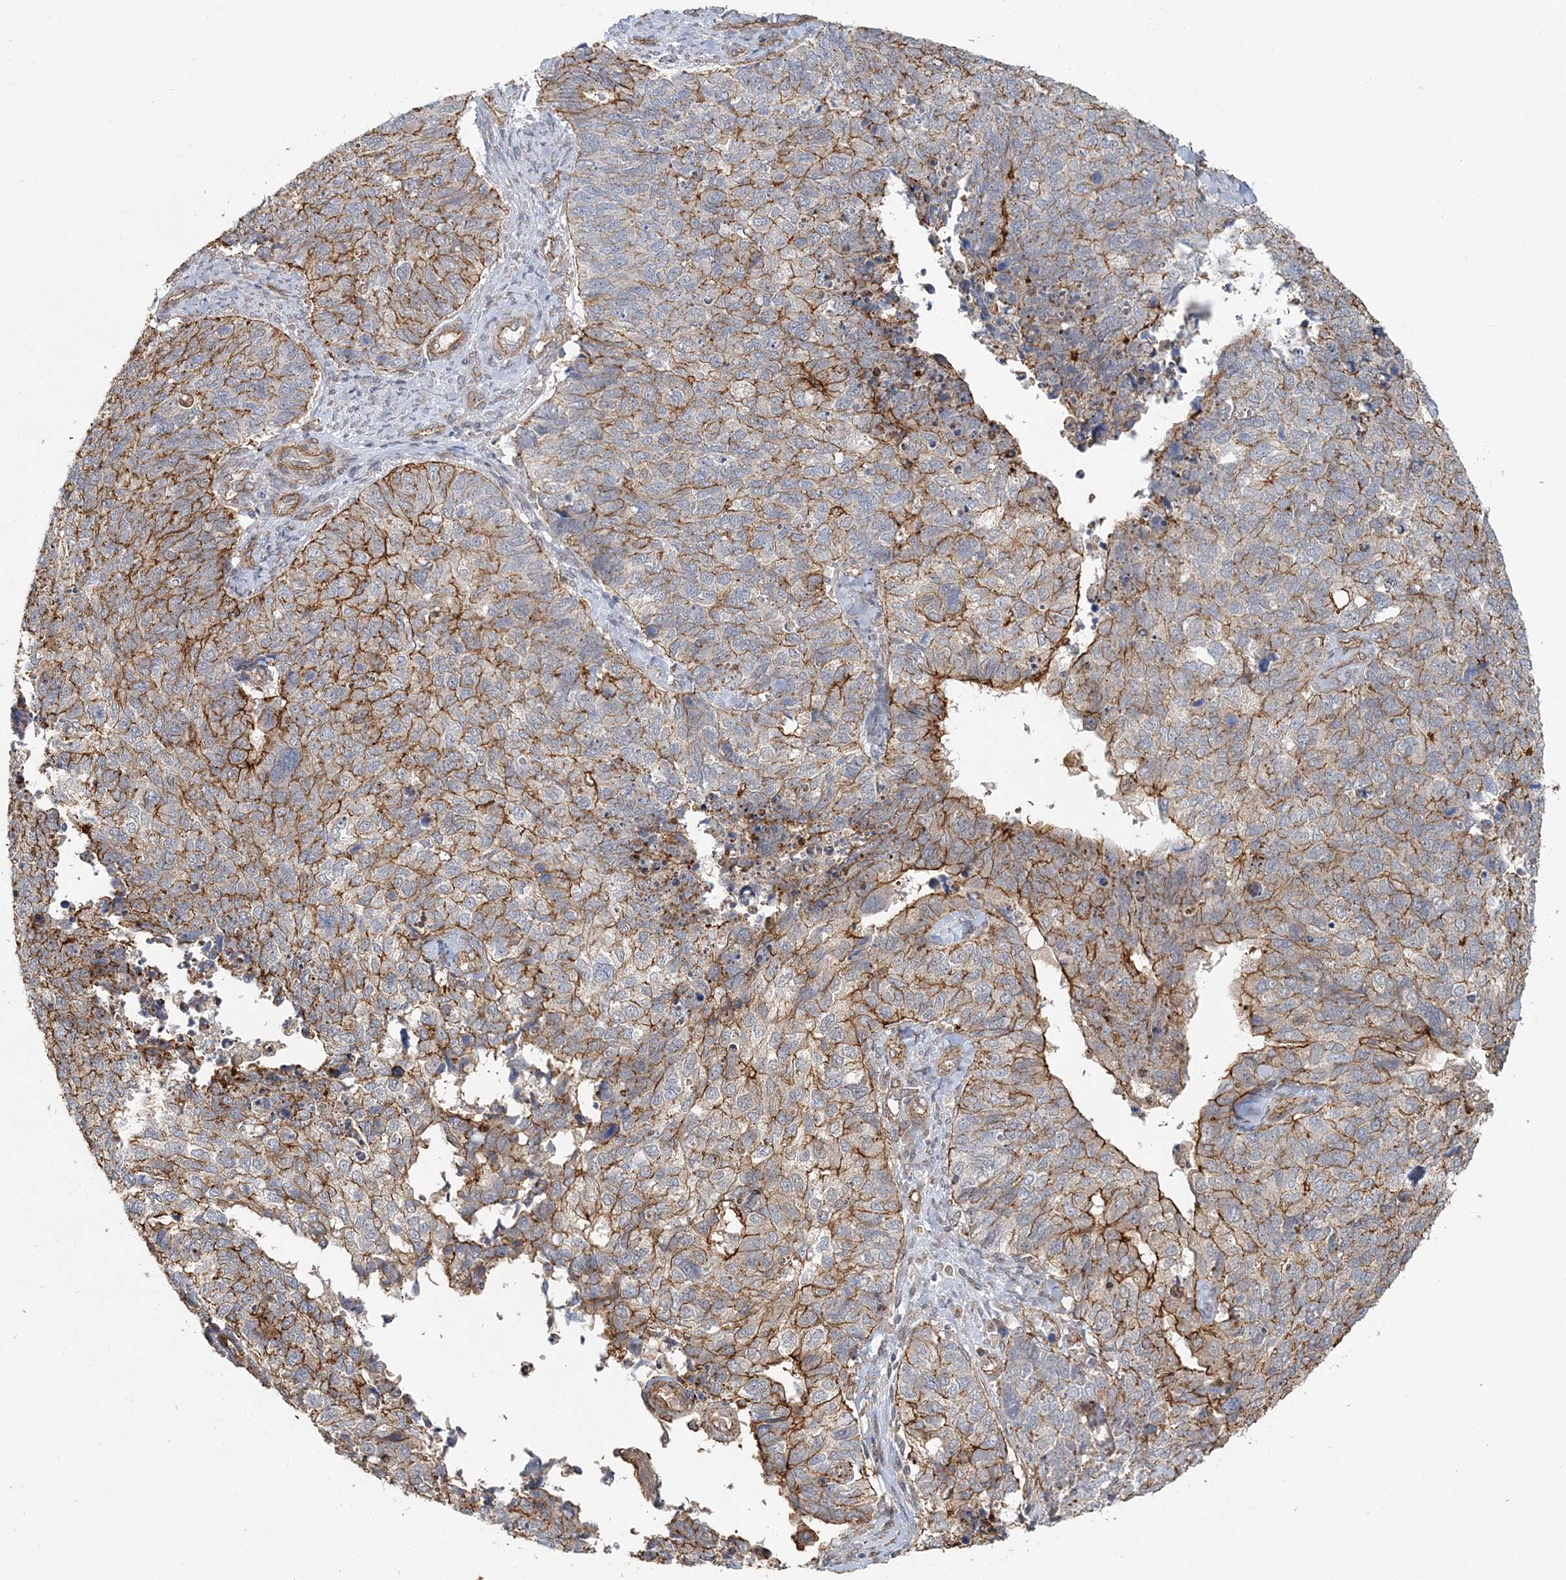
{"staining": {"intensity": "moderate", "quantity": ">75%", "location": "cytoplasmic/membranous"}, "tissue": "cervical cancer", "cell_type": "Tumor cells", "image_type": "cancer", "snomed": [{"axis": "morphology", "description": "Squamous cell carcinoma, NOS"}, {"axis": "topography", "description": "Cervix"}], "caption": "Immunohistochemistry (IHC) (DAB (3,3'-diaminobenzidine)) staining of cervical squamous cell carcinoma reveals moderate cytoplasmic/membranous protein expression in approximately >75% of tumor cells. Ihc stains the protein of interest in brown and the nuclei are stained blue.", "gene": "MAT2B", "patient": {"sex": "female", "age": 63}}